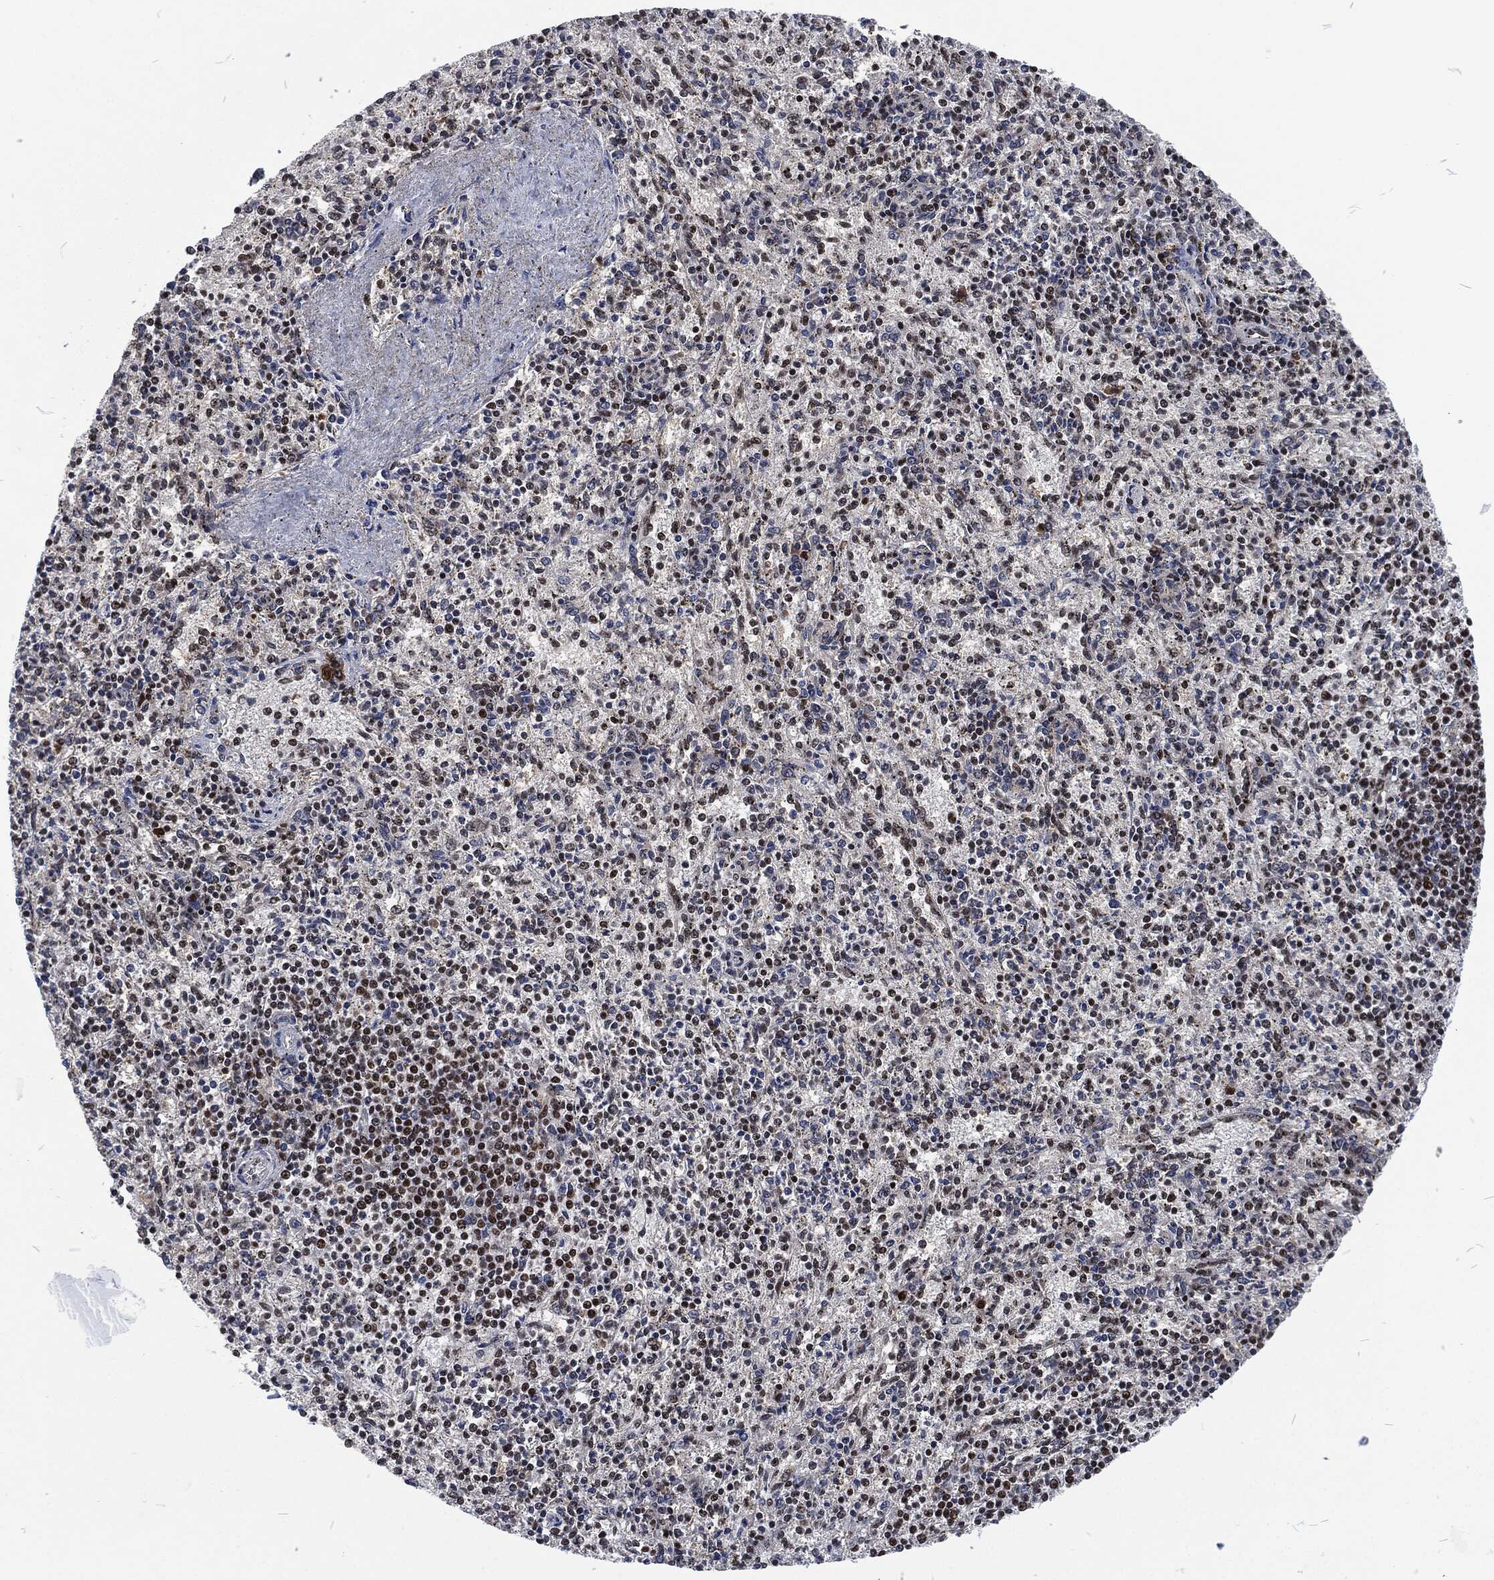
{"staining": {"intensity": "strong", "quantity": "<25%", "location": "nuclear"}, "tissue": "spleen", "cell_type": "Cells in red pulp", "image_type": "normal", "snomed": [{"axis": "morphology", "description": "Normal tissue, NOS"}, {"axis": "topography", "description": "Spleen"}], "caption": "Immunohistochemical staining of normal human spleen reveals <25% levels of strong nuclear protein positivity in approximately <25% of cells in red pulp. The protein is shown in brown color, while the nuclei are stained blue.", "gene": "DCPS", "patient": {"sex": "female", "age": 37}}